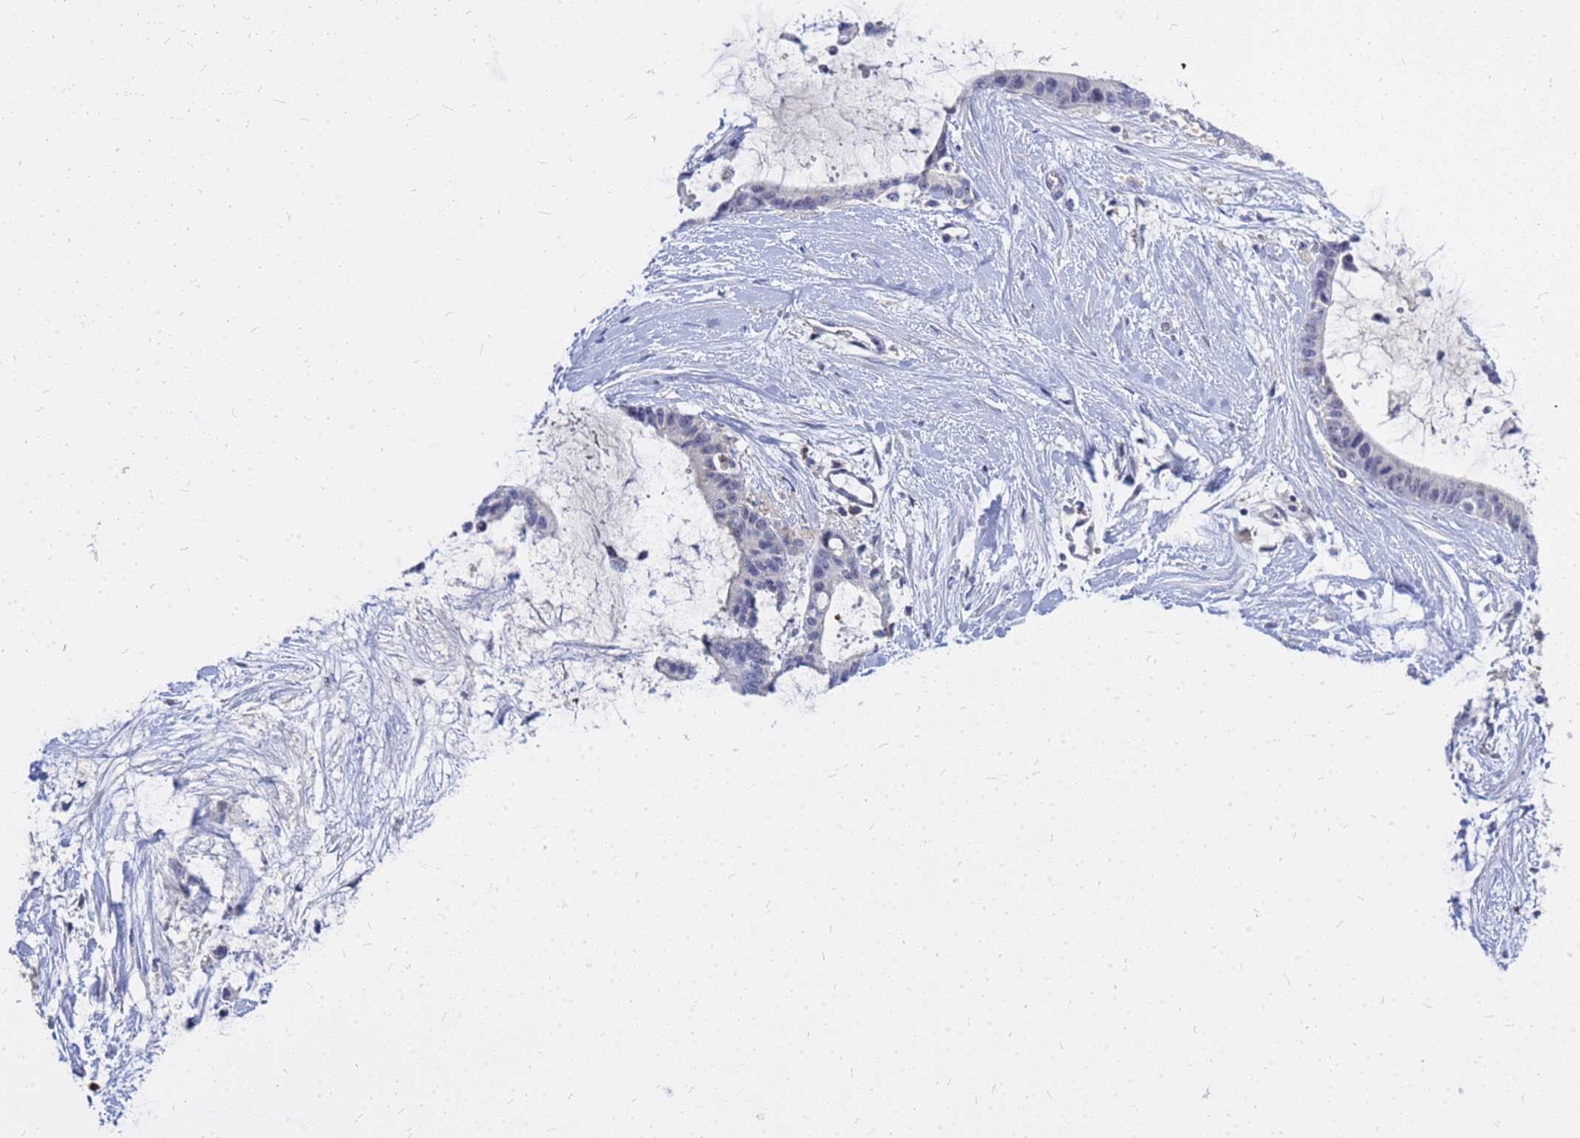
{"staining": {"intensity": "negative", "quantity": "none", "location": "none"}, "tissue": "liver cancer", "cell_type": "Tumor cells", "image_type": "cancer", "snomed": [{"axis": "morphology", "description": "Normal tissue, NOS"}, {"axis": "morphology", "description": "Cholangiocarcinoma"}, {"axis": "topography", "description": "Liver"}, {"axis": "topography", "description": "Peripheral nerve tissue"}], "caption": "Photomicrograph shows no significant protein staining in tumor cells of cholangiocarcinoma (liver).", "gene": "SRGAP3", "patient": {"sex": "female", "age": 73}}